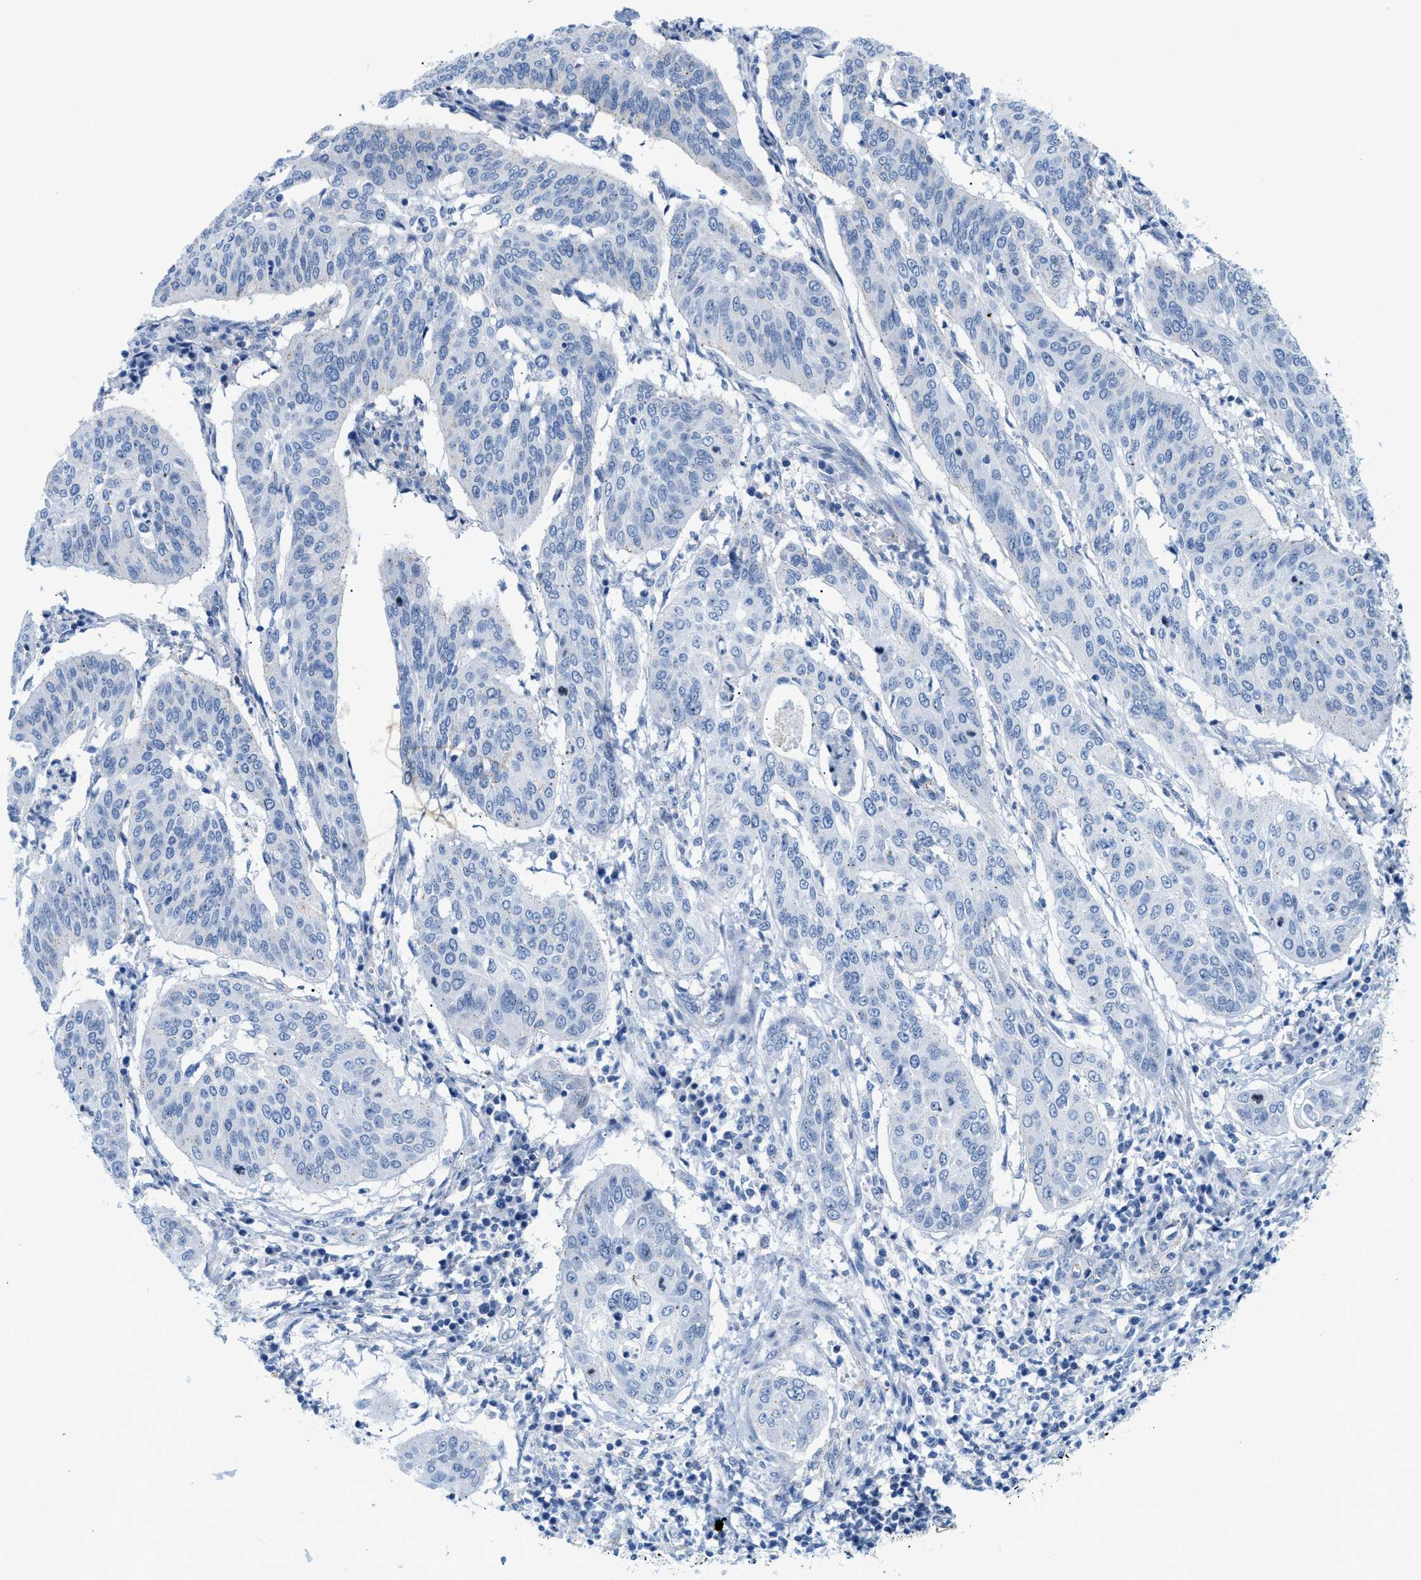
{"staining": {"intensity": "negative", "quantity": "none", "location": "none"}, "tissue": "cervical cancer", "cell_type": "Tumor cells", "image_type": "cancer", "snomed": [{"axis": "morphology", "description": "Normal tissue, NOS"}, {"axis": "morphology", "description": "Squamous cell carcinoma, NOS"}, {"axis": "topography", "description": "Cervix"}], "caption": "This is an immunohistochemistry micrograph of cervical cancer (squamous cell carcinoma). There is no expression in tumor cells.", "gene": "FDCSP", "patient": {"sex": "female", "age": 39}}